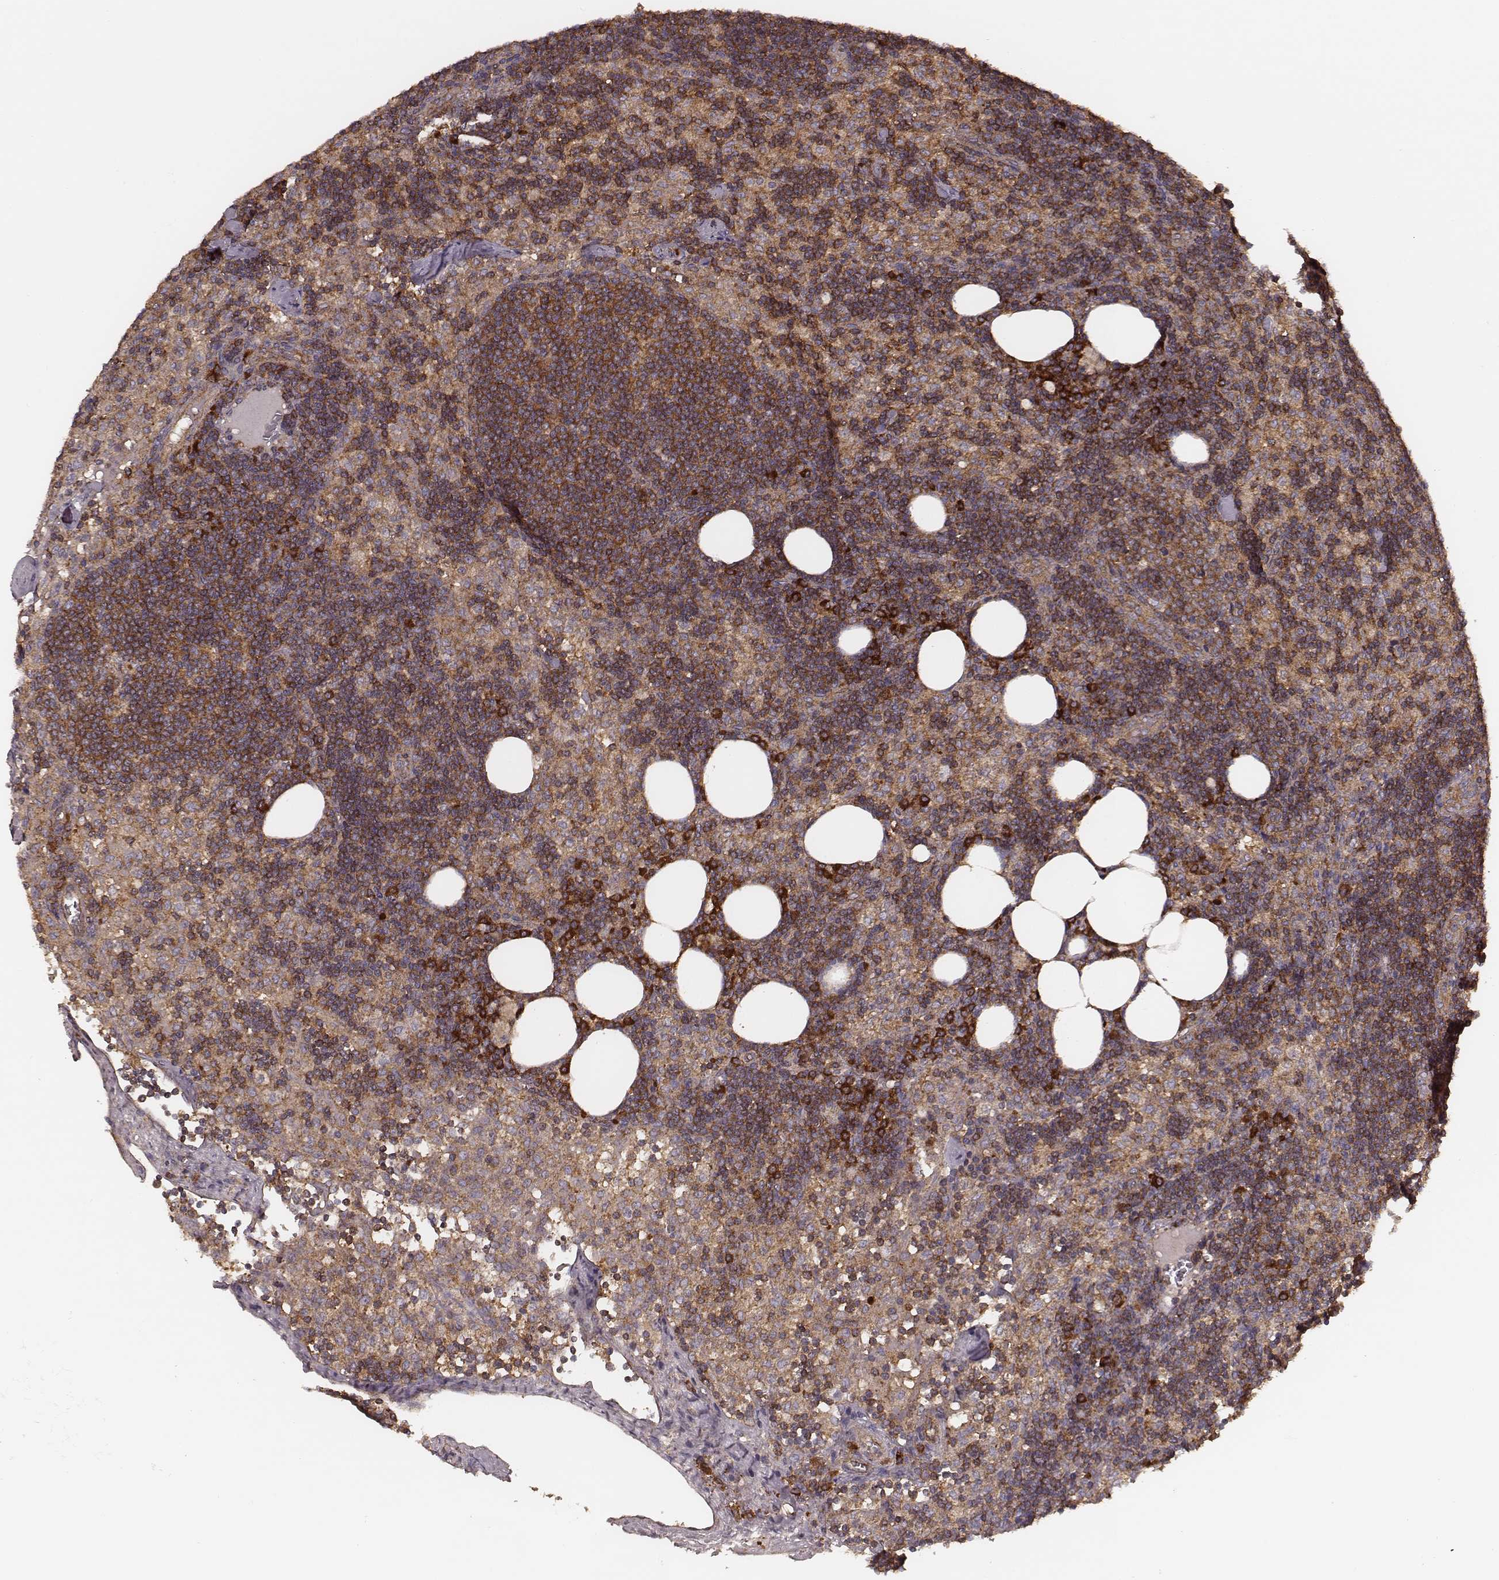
{"staining": {"intensity": "strong", "quantity": ">75%", "location": "cytoplasmic/membranous"}, "tissue": "lymph node", "cell_type": "Germinal center cells", "image_type": "normal", "snomed": [{"axis": "morphology", "description": "Normal tissue, NOS"}, {"axis": "topography", "description": "Lymph node"}], "caption": "A high amount of strong cytoplasmic/membranous positivity is seen in approximately >75% of germinal center cells in unremarkable lymph node.", "gene": "CARS1", "patient": {"sex": "female", "age": 52}}